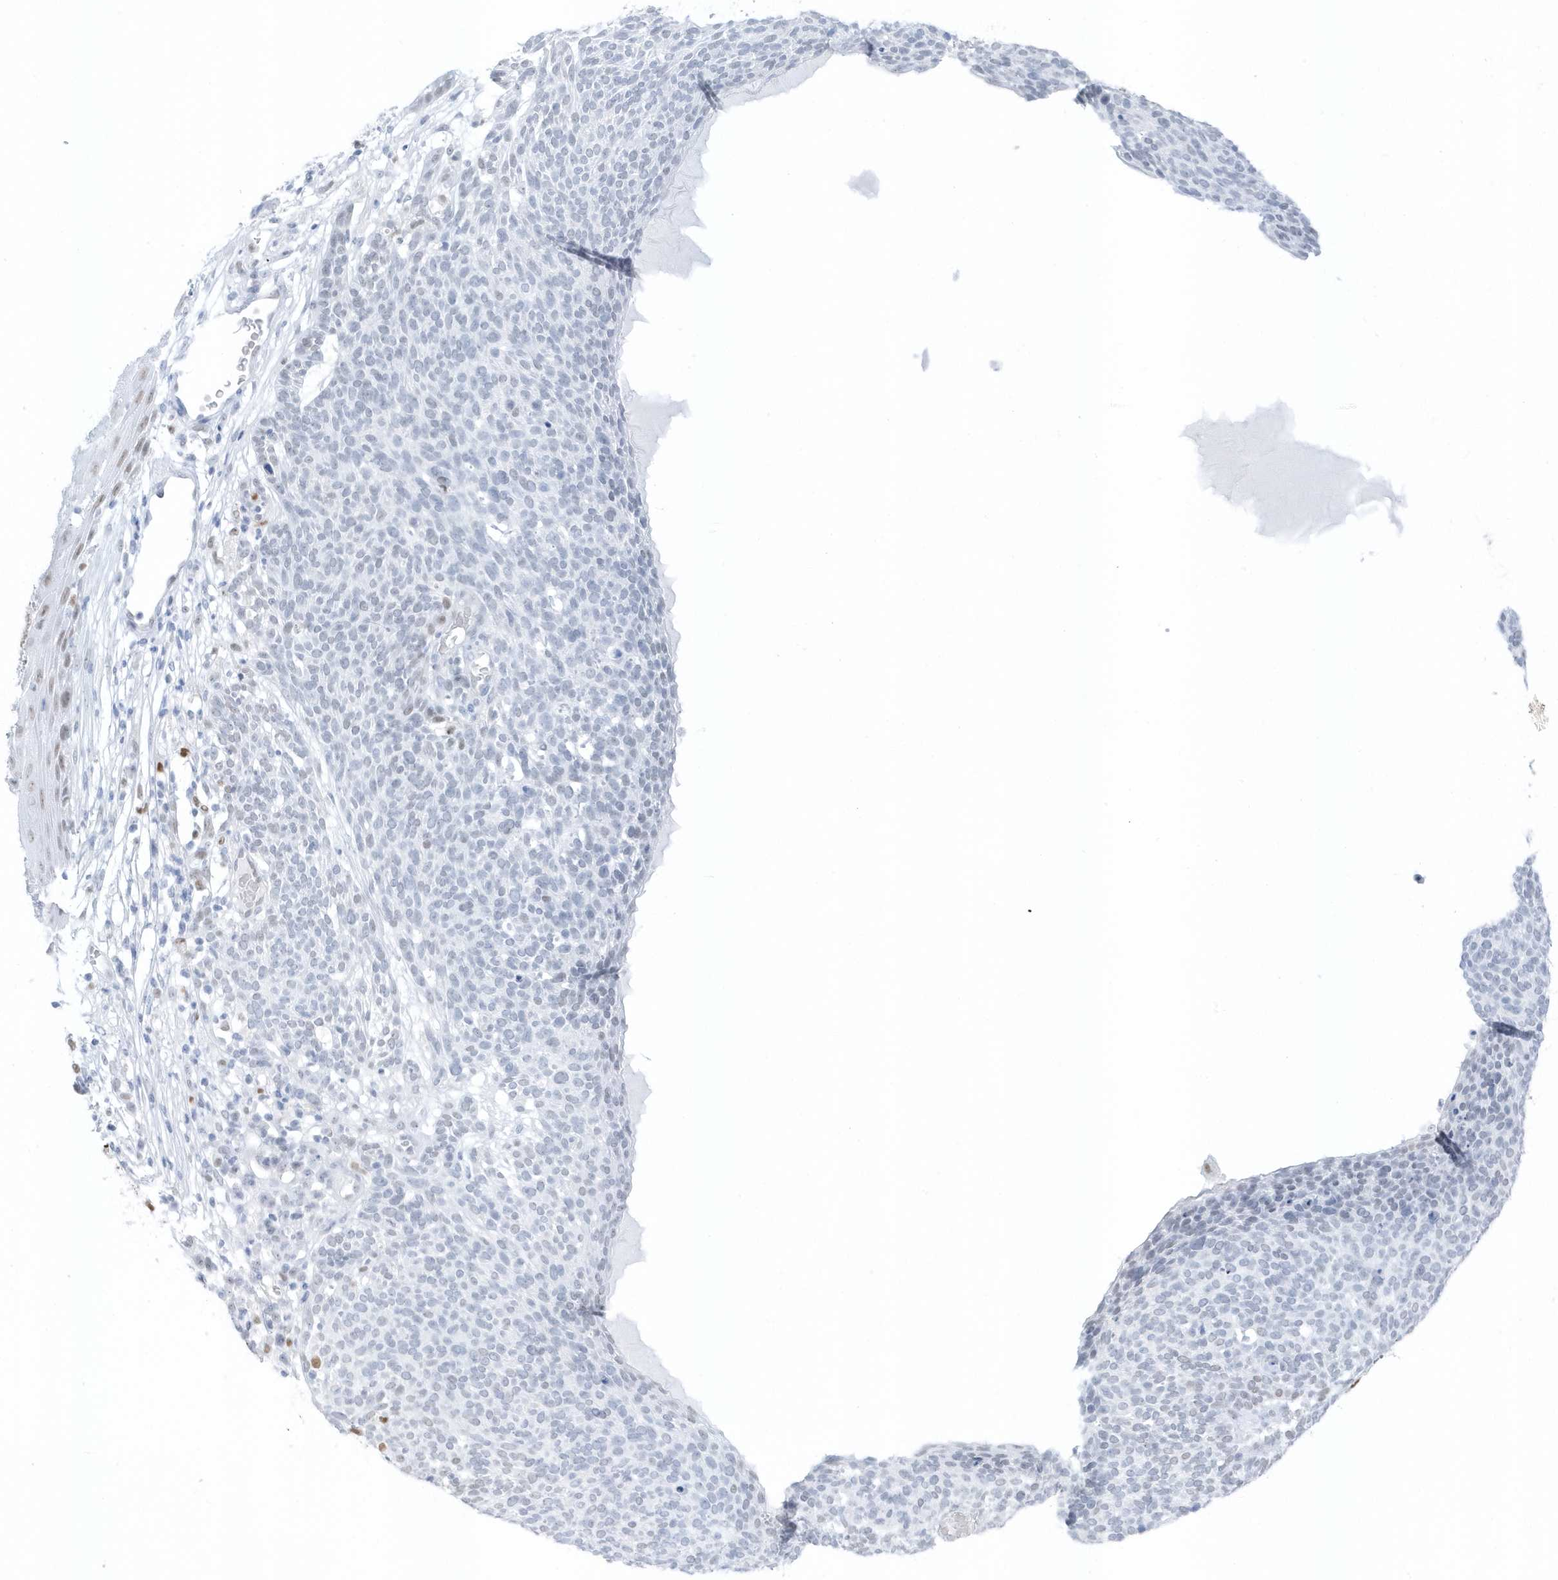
{"staining": {"intensity": "negative", "quantity": "none", "location": "none"}, "tissue": "skin cancer", "cell_type": "Tumor cells", "image_type": "cancer", "snomed": [{"axis": "morphology", "description": "Squamous cell carcinoma, NOS"}, {"axis": "topography", "description": "Skin"}], "caption": "Immunohistochemistry of skin cancer demonstrates no staining in tumor cells.", "gene": "SMIM34", "patient": {"sex": "female", "age": 90}}